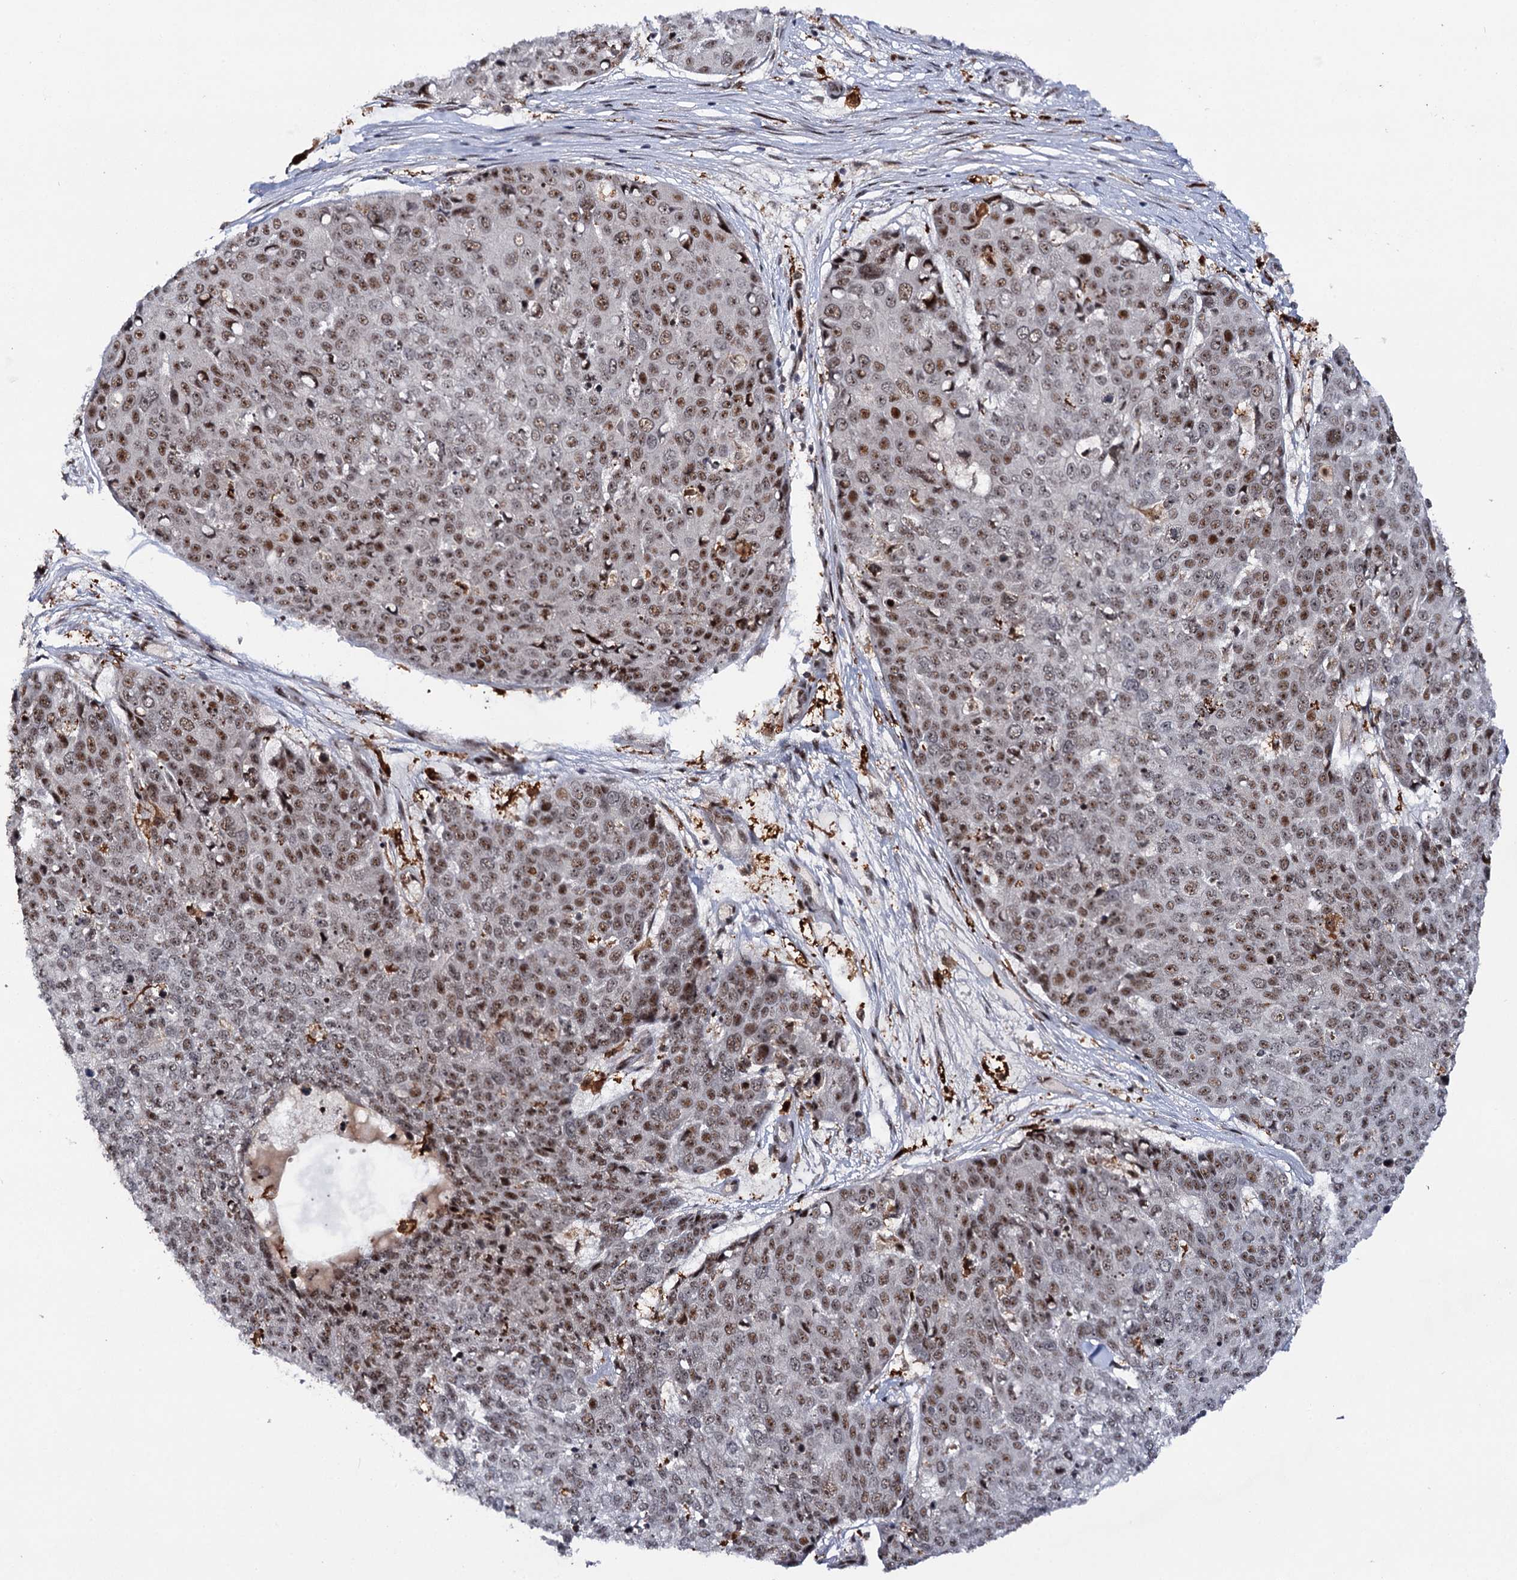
{"staining": {"intensity": "moderate", "quantity": ">75%", "location": "nuclear"}, "tissue": "skin cancer", "cell_type": "Tumor cells", "image_type": "cancer", "snomed": [{"axis": "morphology", "description": "Squamous cell carcinoma, NOS"}, {"axis": "topography", "description": "Skin"}], "caption": "DAB (3,3'-diaminobenzidine) immunohistochemical staining of human skin cancer shows moderate nuclear protein expression in about >75% of tumor cells.", "gene": "BUD13", "patient": {"sex": "male", "age": 71}}